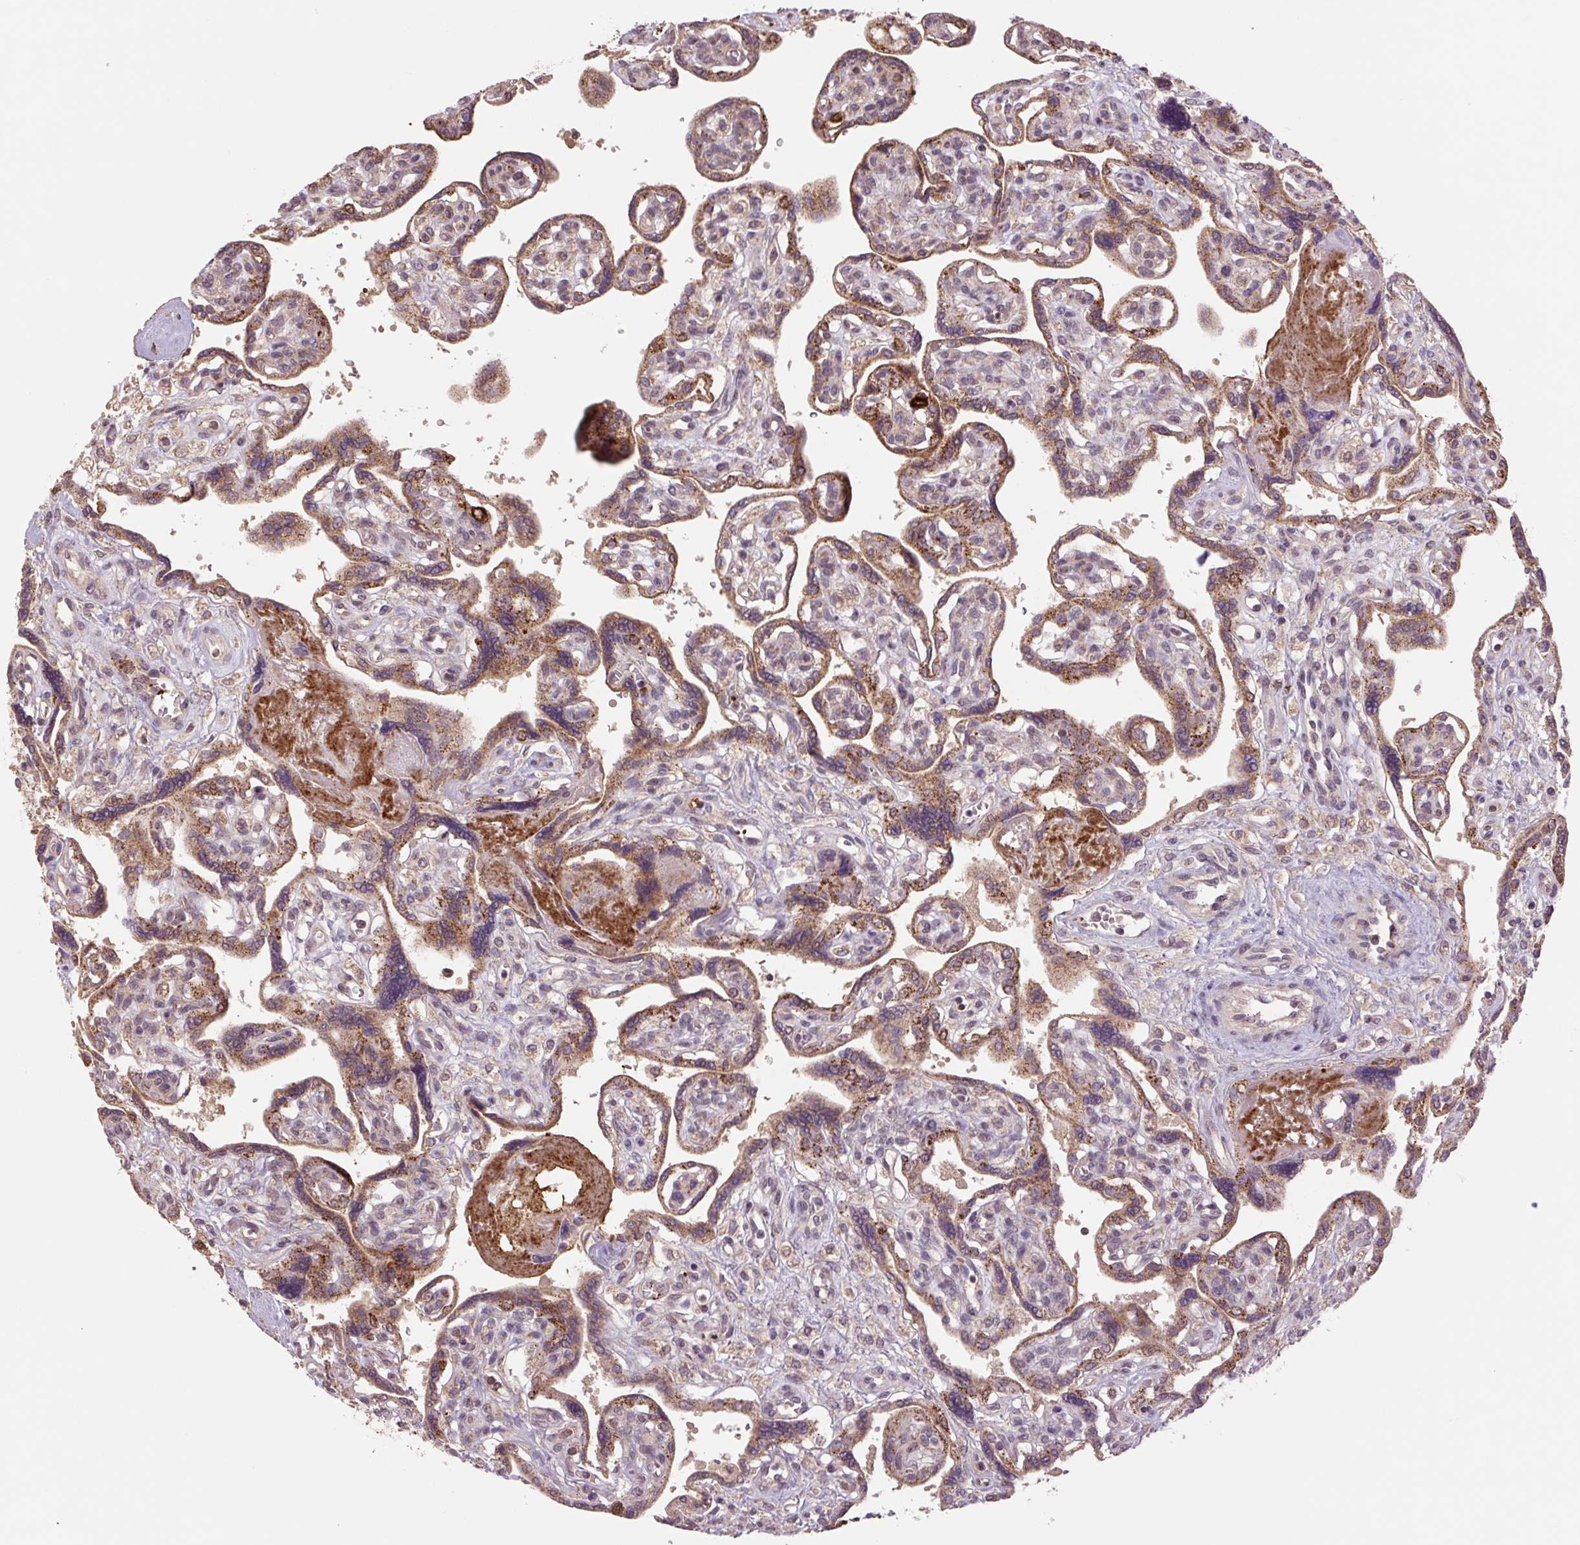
{"staining": {"intensity": "weak", "quantity": "<25%", "location": "cytoplasmic/membranous"}, "tissue": "placenta", "cell_type": "Decidual cells", "image_type": "normal", "snomed": [{"axis": "morphology", "description": "Normal tissue, NOS"}, {"axis": "topography", "description": "Placenta"}], "caption": "This histopathology image is of unremarkable placenta stained with immunohistochemistry to label a protein in brown with the nuclei are counter-stained blue. There is no expression in decidual cells.", "gene": "TMEM160", "patient": {"sex": "female", "age": 39}}